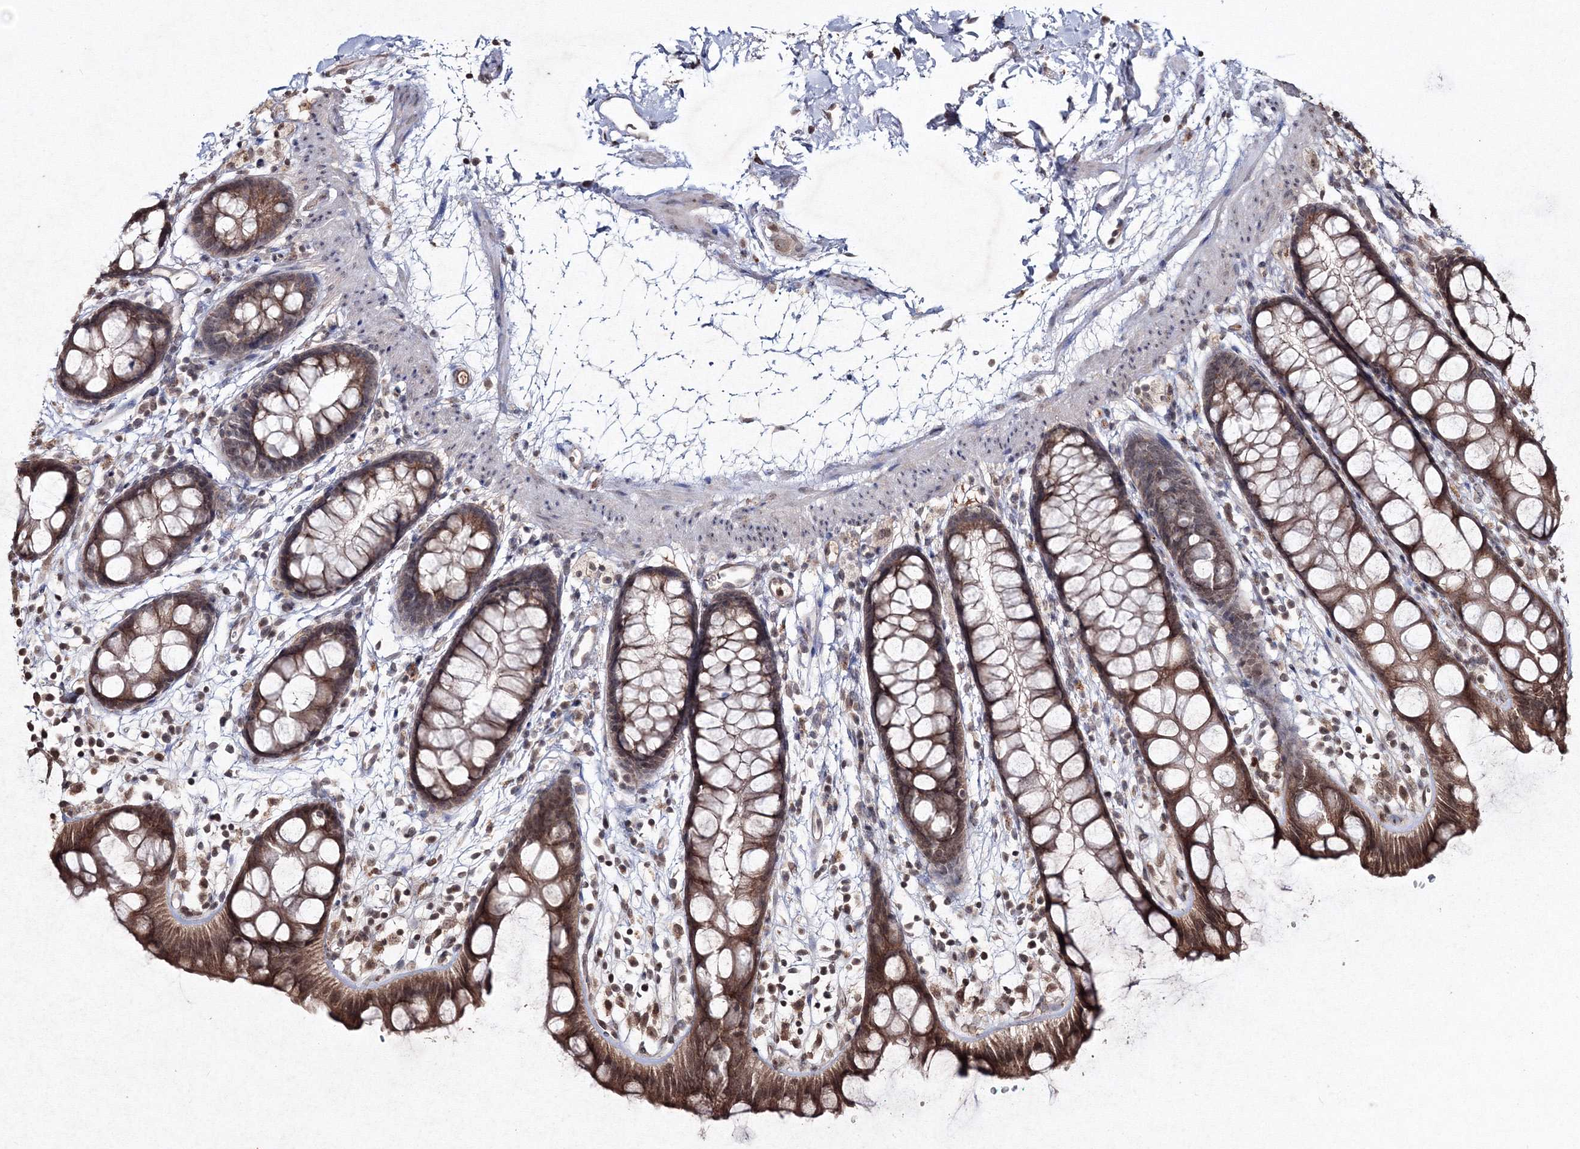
{"staining": {"intensity": "moderate", "quantity": ">75%", "location": "cytoplasmic/membranous,nuclear"}, "tissue": "rectum", "cell_type": "Glandular cells", "image_type": "normal", "snomed": [{"axis": "morphology", "description": "Normal tissue, NOS"}, {"axis": "topography", "description": "Rectum"}], "caption": "High-power microscopy captured an IHC histopathology image of unremarkable rectum, revealing moderate cytoplasmic/membranous,nuclear expression in about >75% of glandular cells.", "gene": "PEX13", "patient": {"sex": "female", "age": 65}}